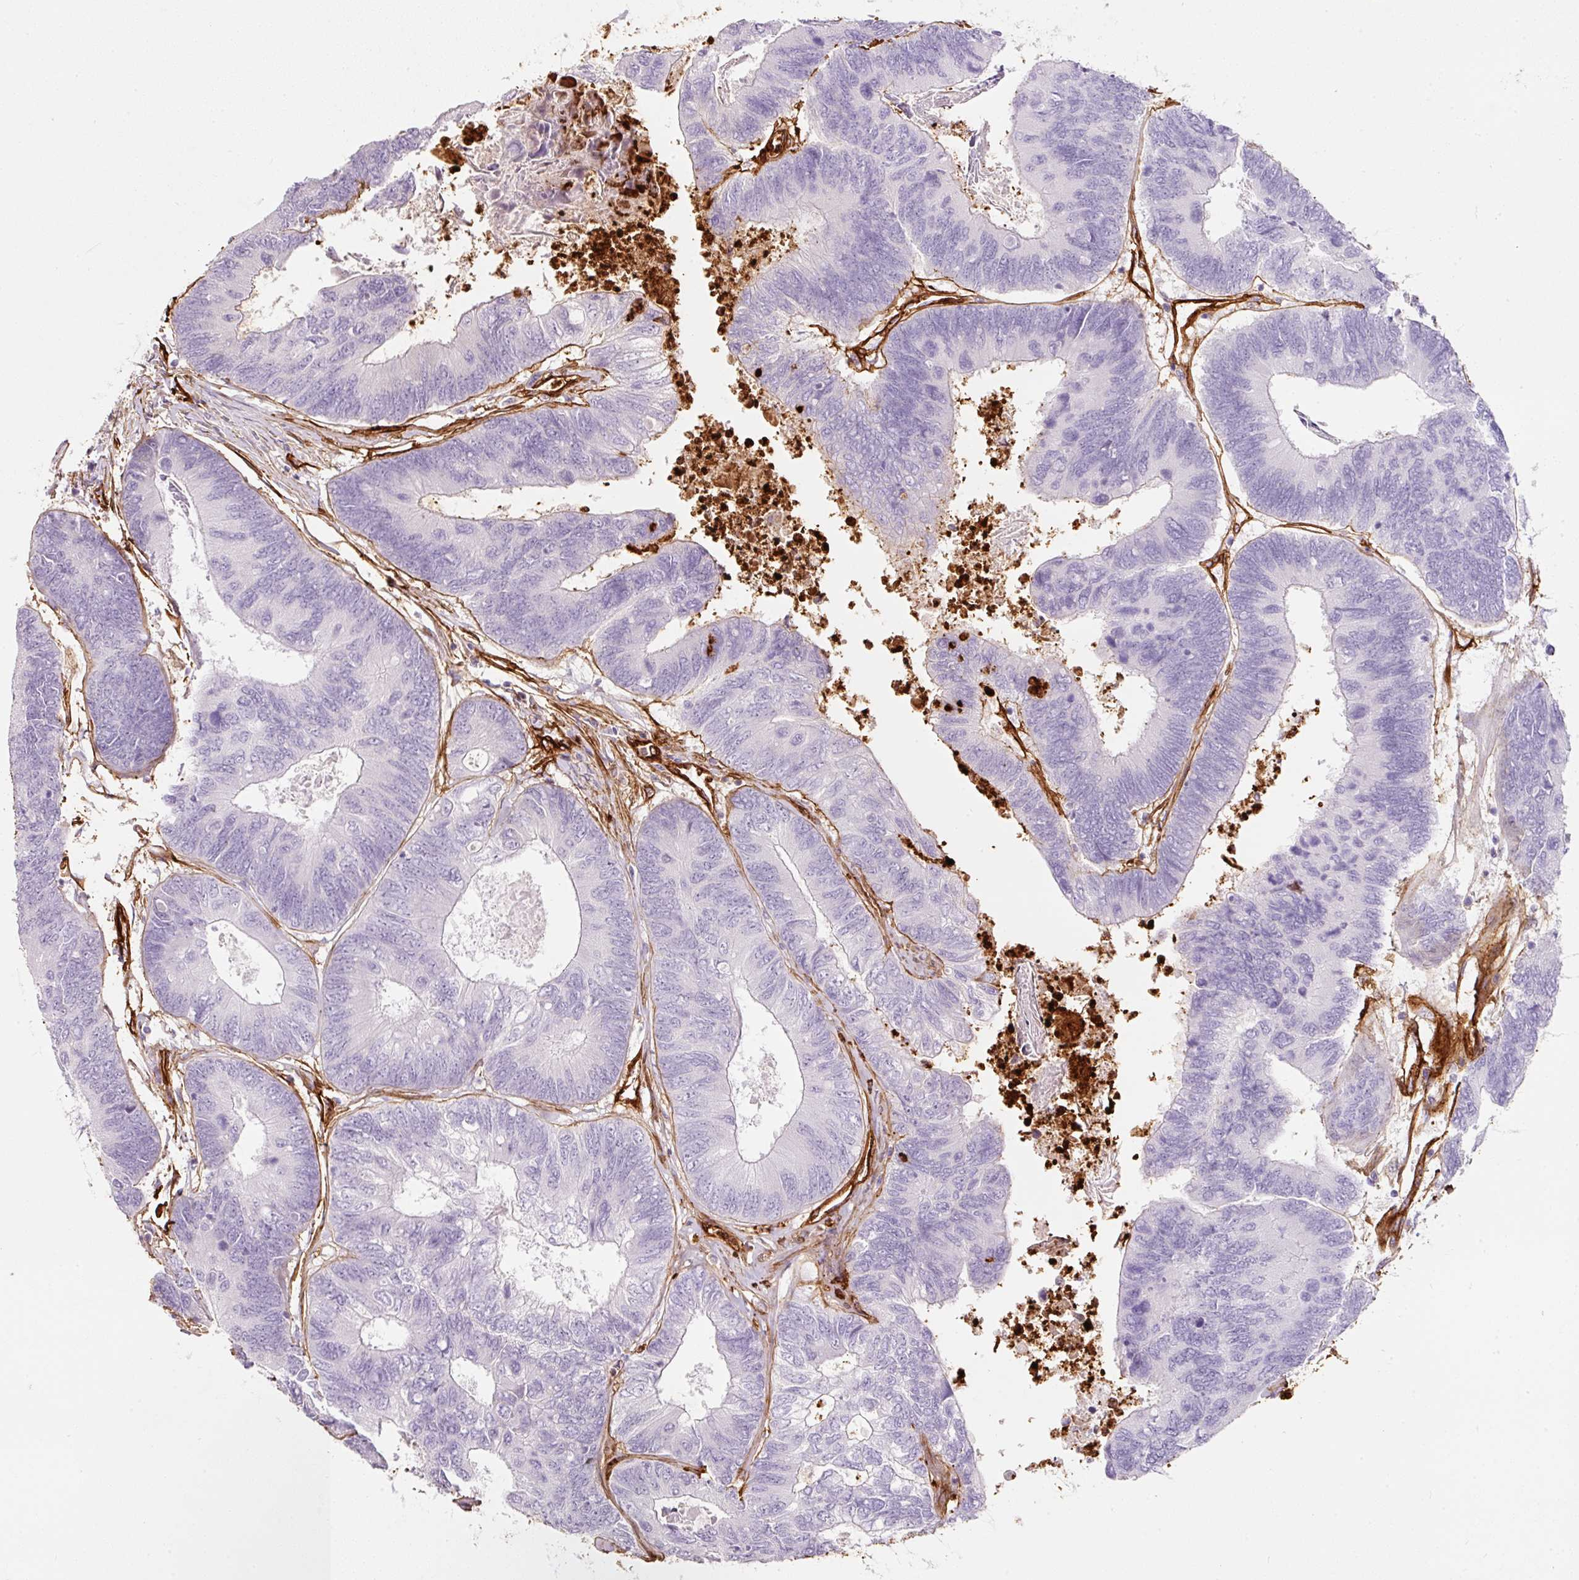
{"staining": {"intensity": "negative", "quantity": "none", "location": "none"}, "tissue": "colorectal cancer", "cell_type": "Tumor cells", "image_type": "cancer", "snomed": [{"axis": "morphology", "description": "Adenocarcinoma, NOS"}, {"axis": "topography", "description": "Colon"}], "caption": "Colorectal cancer (adenocarcinoma) was stained to show a protein in brown. There is no significant positivity in tumor cells. The staining is performed using DAB (3,3'-diaminobenzidine) brown chromogen with nuclei counter-stained in using hematoxylin.", "gene": "LOXL4", "patient": {"sex": "female", "age": 67}}